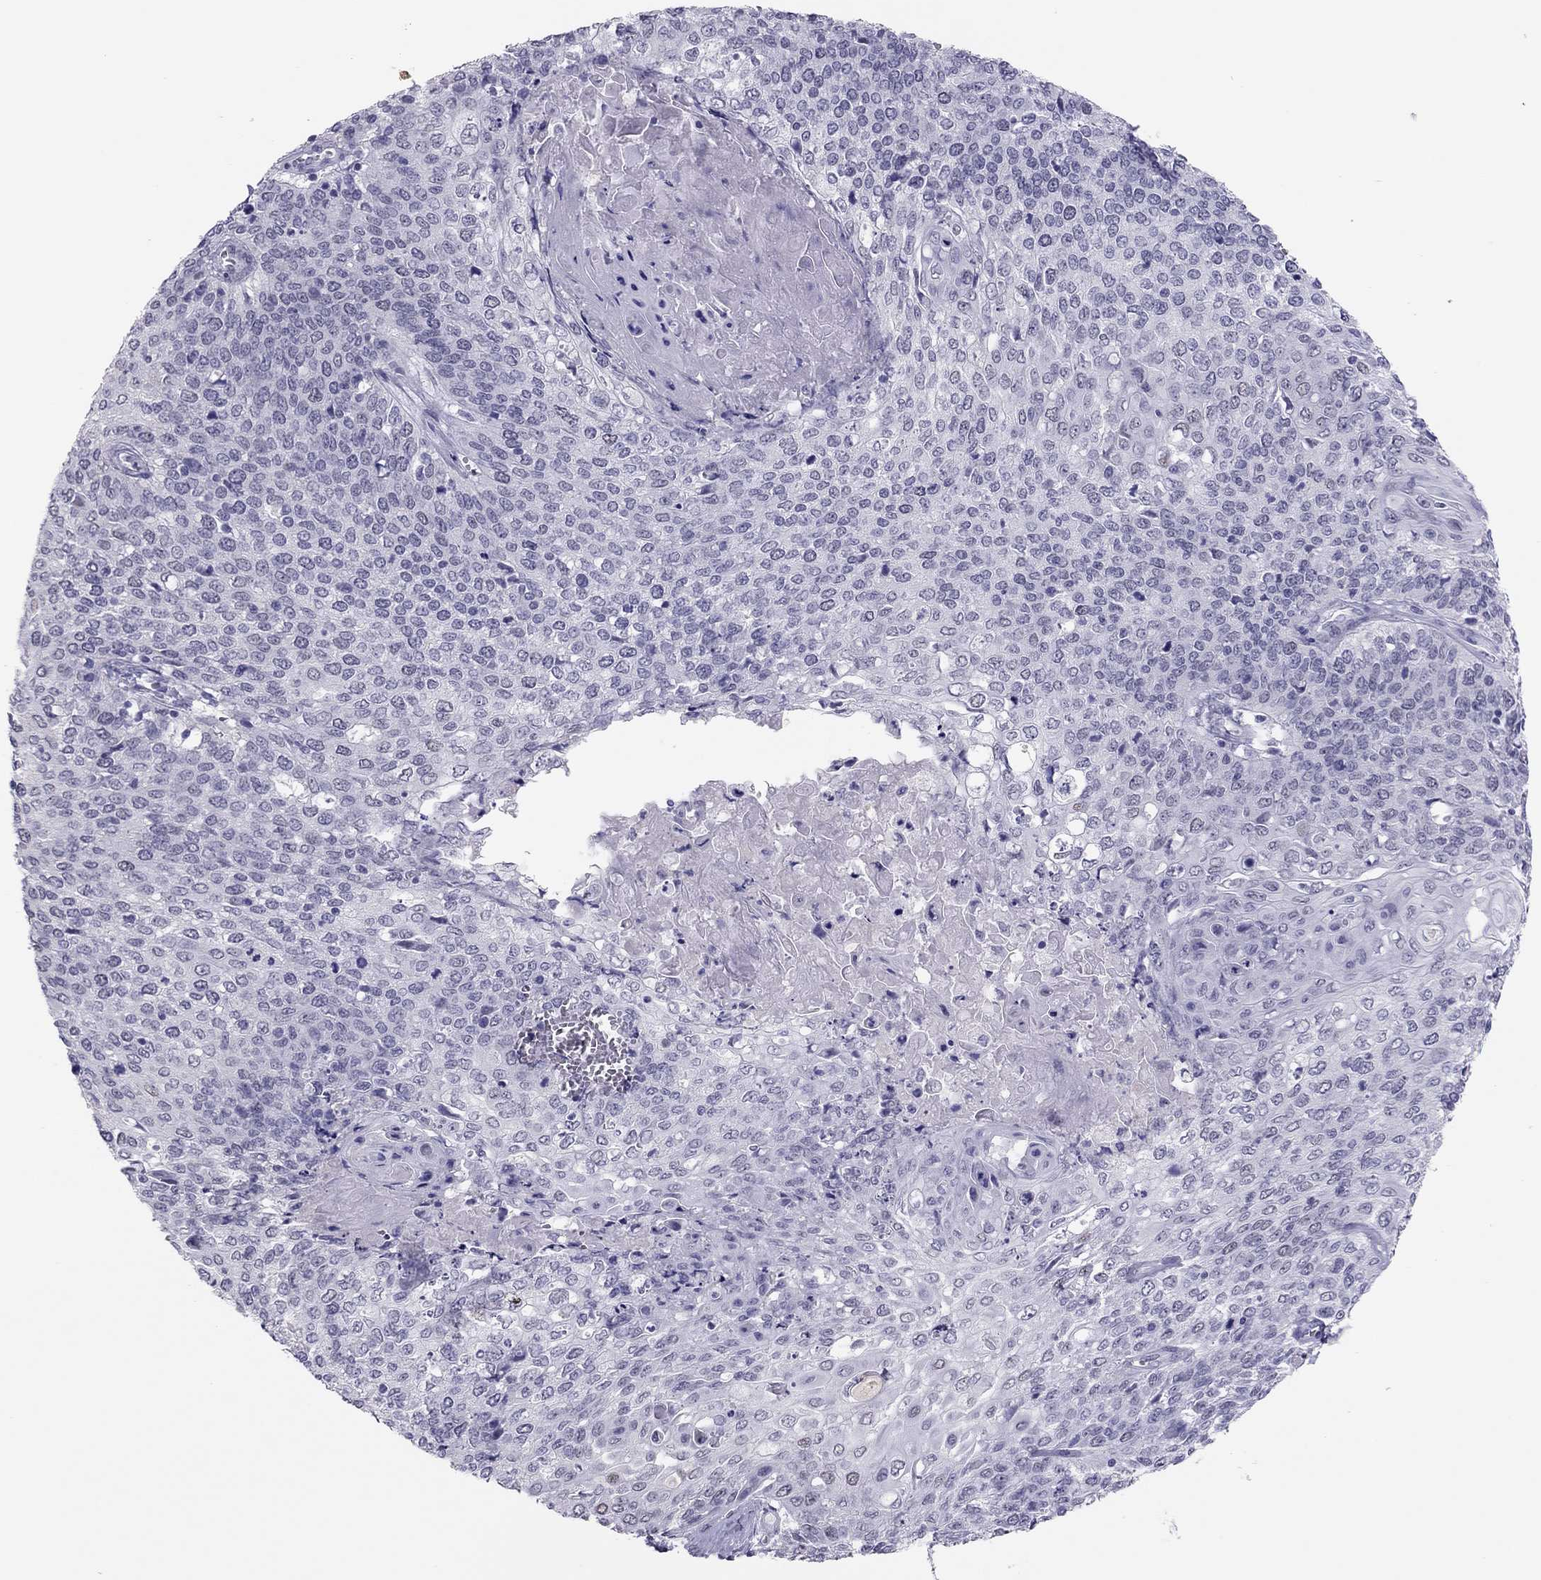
{"staining": {"intensity": "negative", "quantity": "none", "location": "none"}, "tissue": "cervical cancer", "cell_type": "Tumor cells", "image_type": "cancer", "snomed": [{"axis": "morphology", "description": "Squamous cell carcinoma, NOS"}, {"axis": "topography", "description": "Cervix"}], "caption": "The photomicrograph reveals no significant positivity in tumor cells of cervical cancer (squamous cell carcinoma). (Immunohistochemistry, brightfield microscopy, high magnification).", "gene": "PHOX2A", "patient": {"sex": "female", "age": 39}}